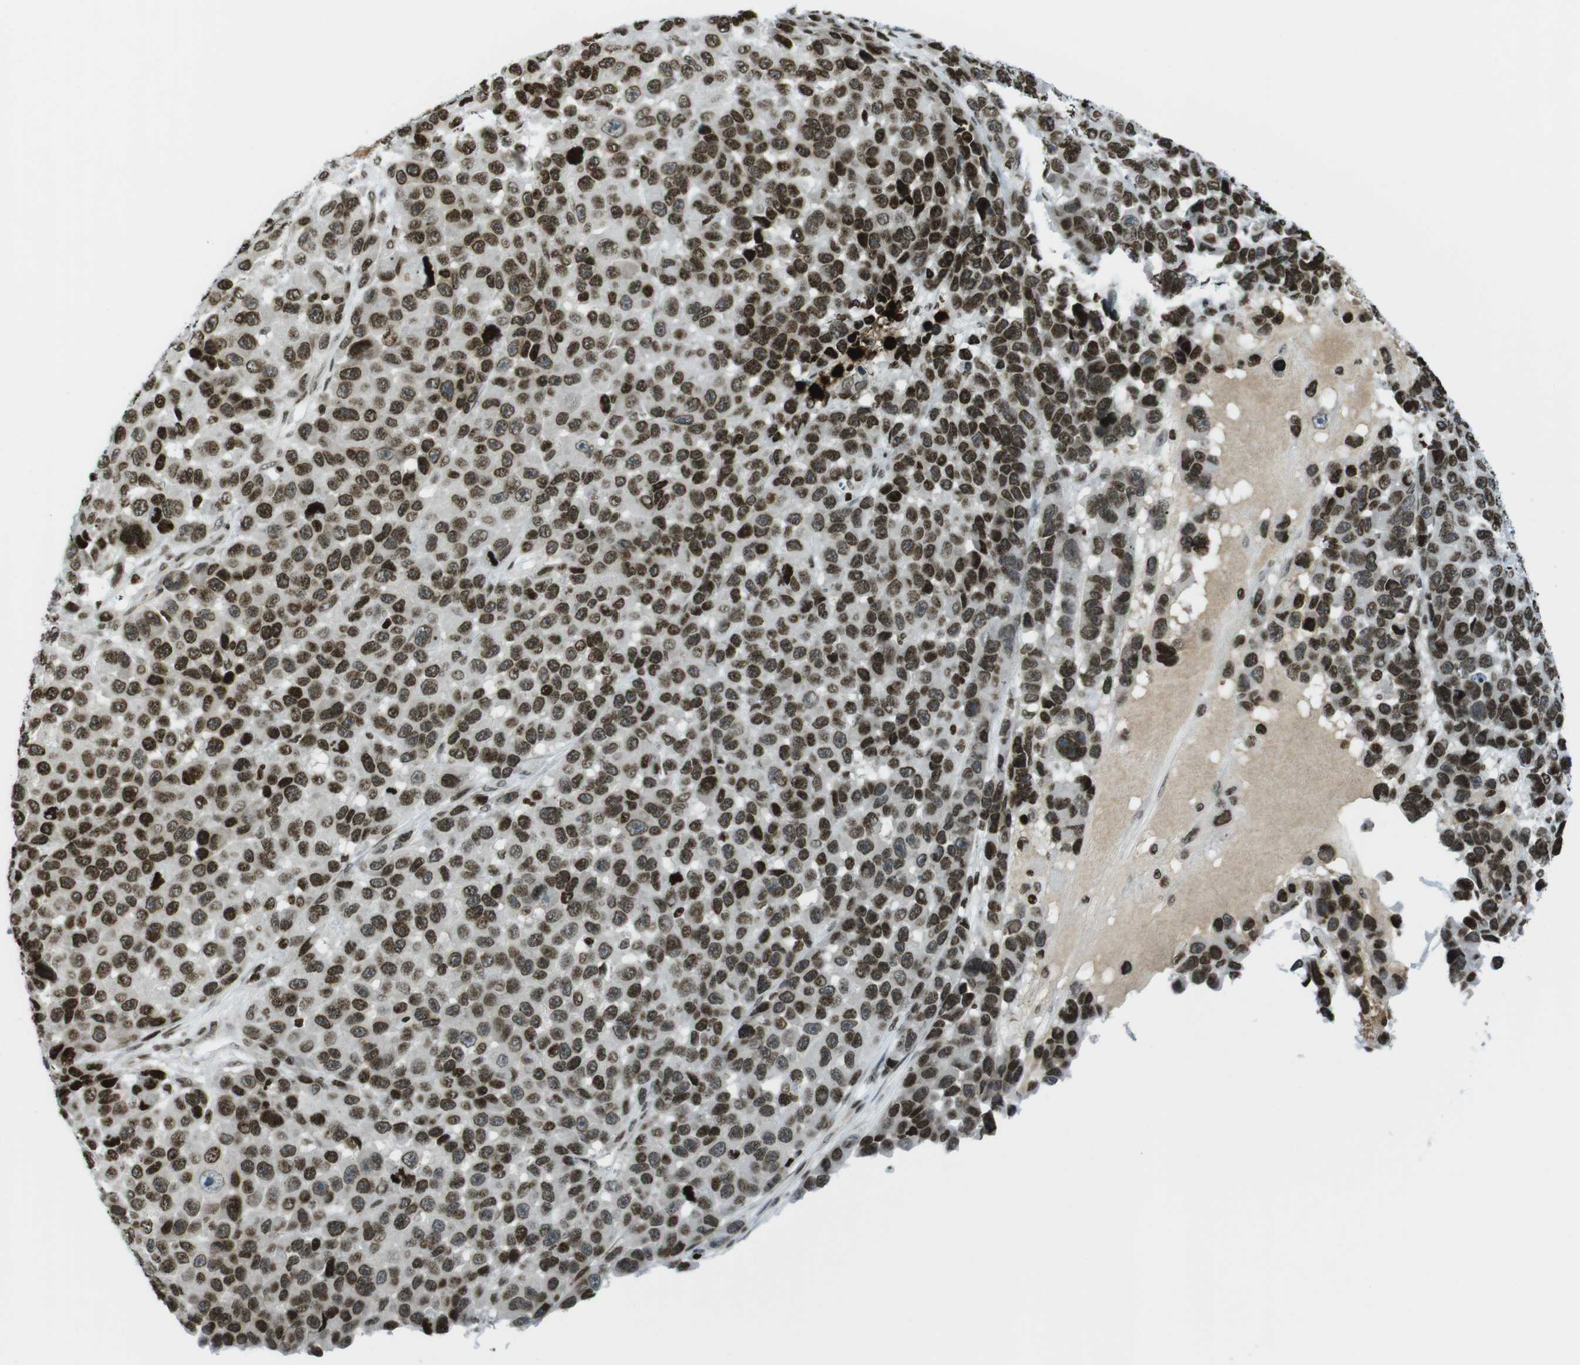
{"staining": {"intensity": "strong", "quantity": ">75%", "location": "nuclear"}, "tissue": "melanoma", "cell_type": "Tumor cells", "image_type": "cancer", "snomed": [{"axis": "morphology", "description": "Malignant melanoma, NOS"}, {"axis": "topography", "description": "Skin"}], "caption": "Brown immunohistochemical staining in malignant melanoma reveals strong nuclear positivity in about >75% of tumor cells. (DAB (3,3'-diaminobenzidine) IHC, brown staining for protein, blue staining for nuclei).", "gene": "H2AC8", "patient": {"sex": "male", "age": 53}}